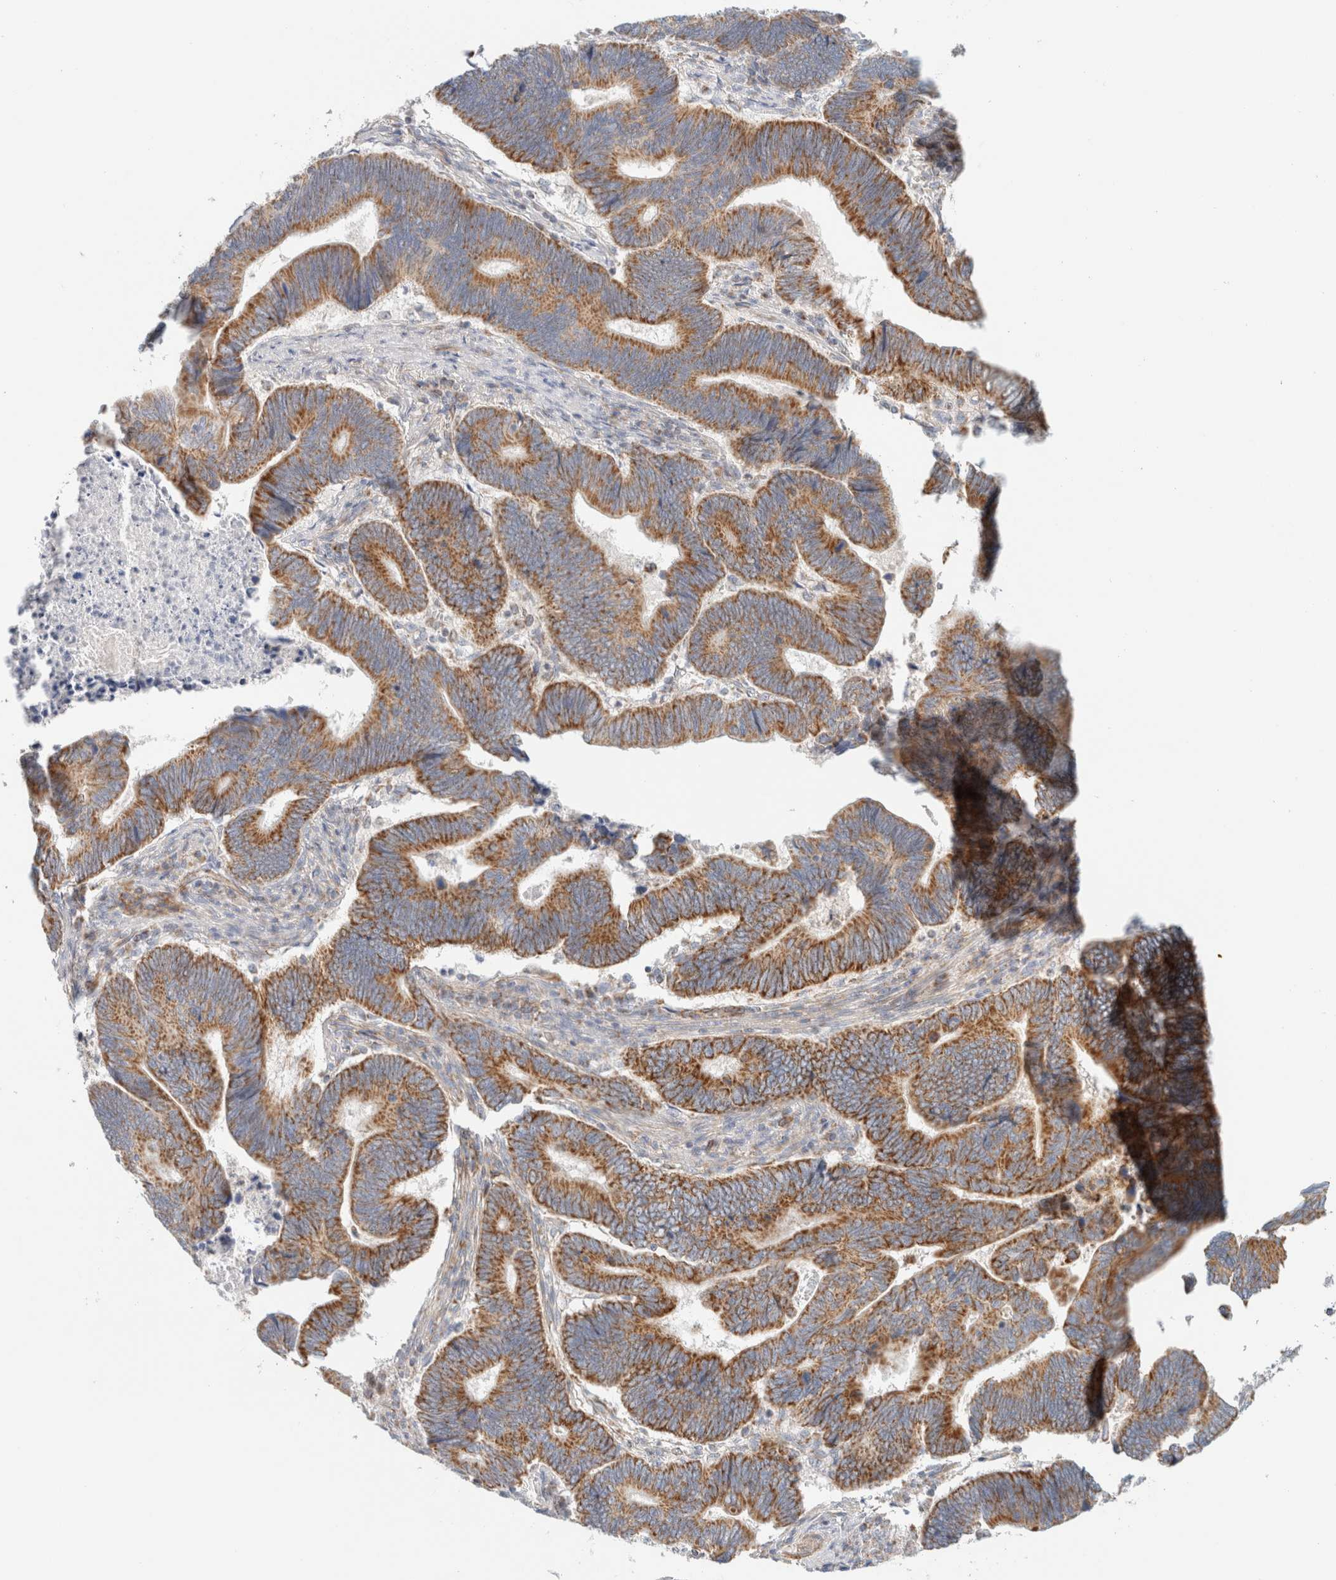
{"staining": {"intensity": "strong", "quantity": ">75%", "location": "cytoplasmic/membranous"}, "tissue": "pancreatic cancer", "cell_type": "Tumor cells", "image_type": "cancer", "snomed": [{"axis": "morphology", "description": "Adenocarcinoma, NOS"}, {"axis": "topography", "description": "Pancreas"}], "caption": "Adenocarcinoma (pancreatic) stained with IHC displays strong cytoplasmic/membranous positivity in about >75% of tumor cells.", "gene": "MRM3", "patient": {"sex": "female", "age": 70}}